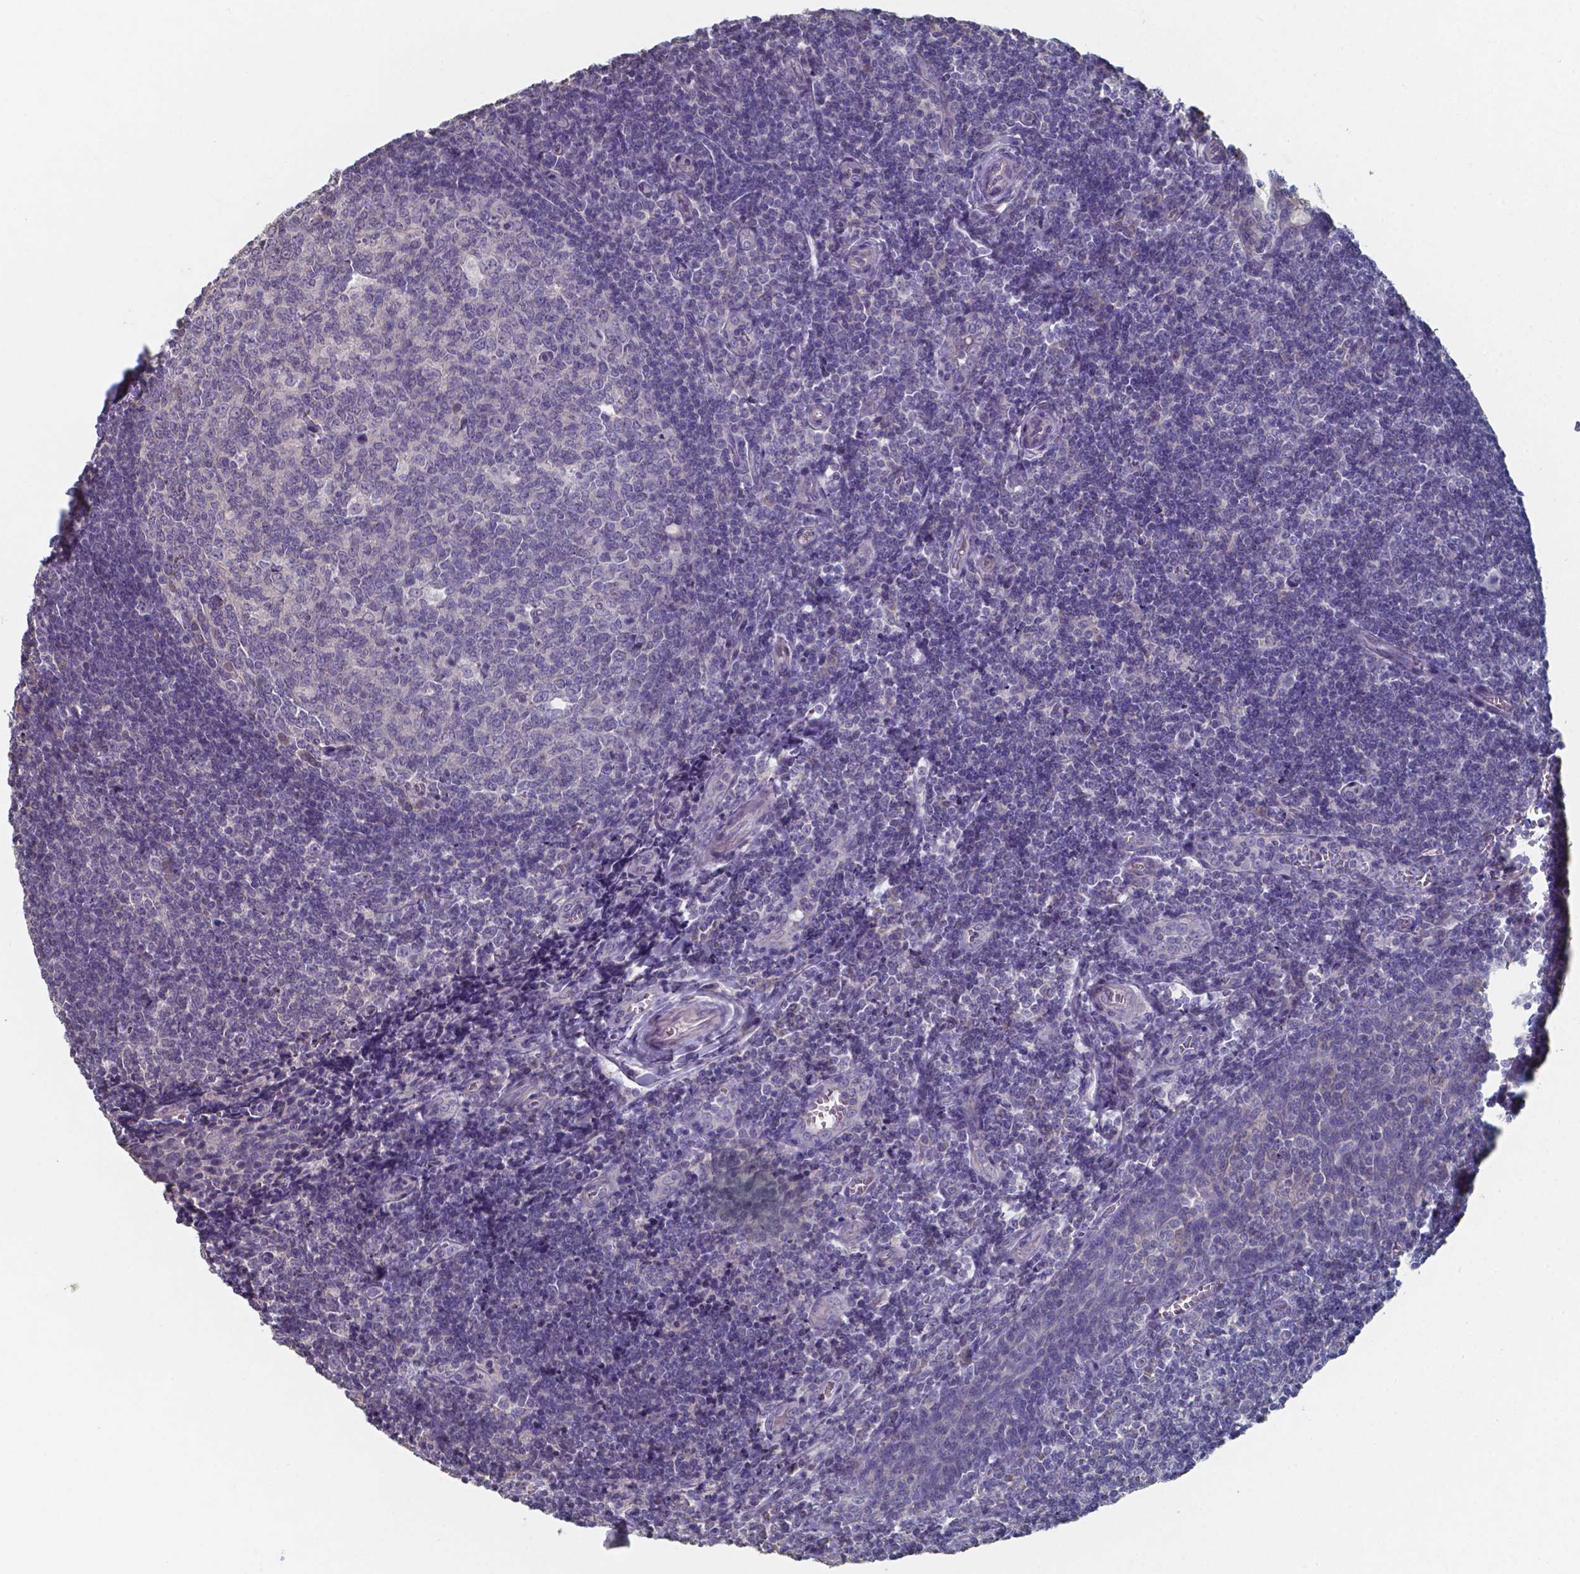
{"staining": {"intensity": "negative", "quantity": "none", "location": "none"}, "tissue": "tonsil", "cell_type": "Germinal center cells", "image_type": "normal", "snomed": [{"axis": "morphology", "description": "Normal tissue, NOS"}, {"axis": "morphology", "description": "Inflammation, NOS"}, {"axis": "topography", "description": "Tonsil"}], "caption": "Immunohistochemistry image of unremarkable tonsil stained for a protein (brown), which demonstrates no positivity in germinal center cells. The staining is performed using DAB (3,3'-diaminobenzidine) brown chromogen with nuclei counter-stained in using hematoxylin.", "gene": "FOXJ1", "patient": {"sex": "female", "age": 31}}